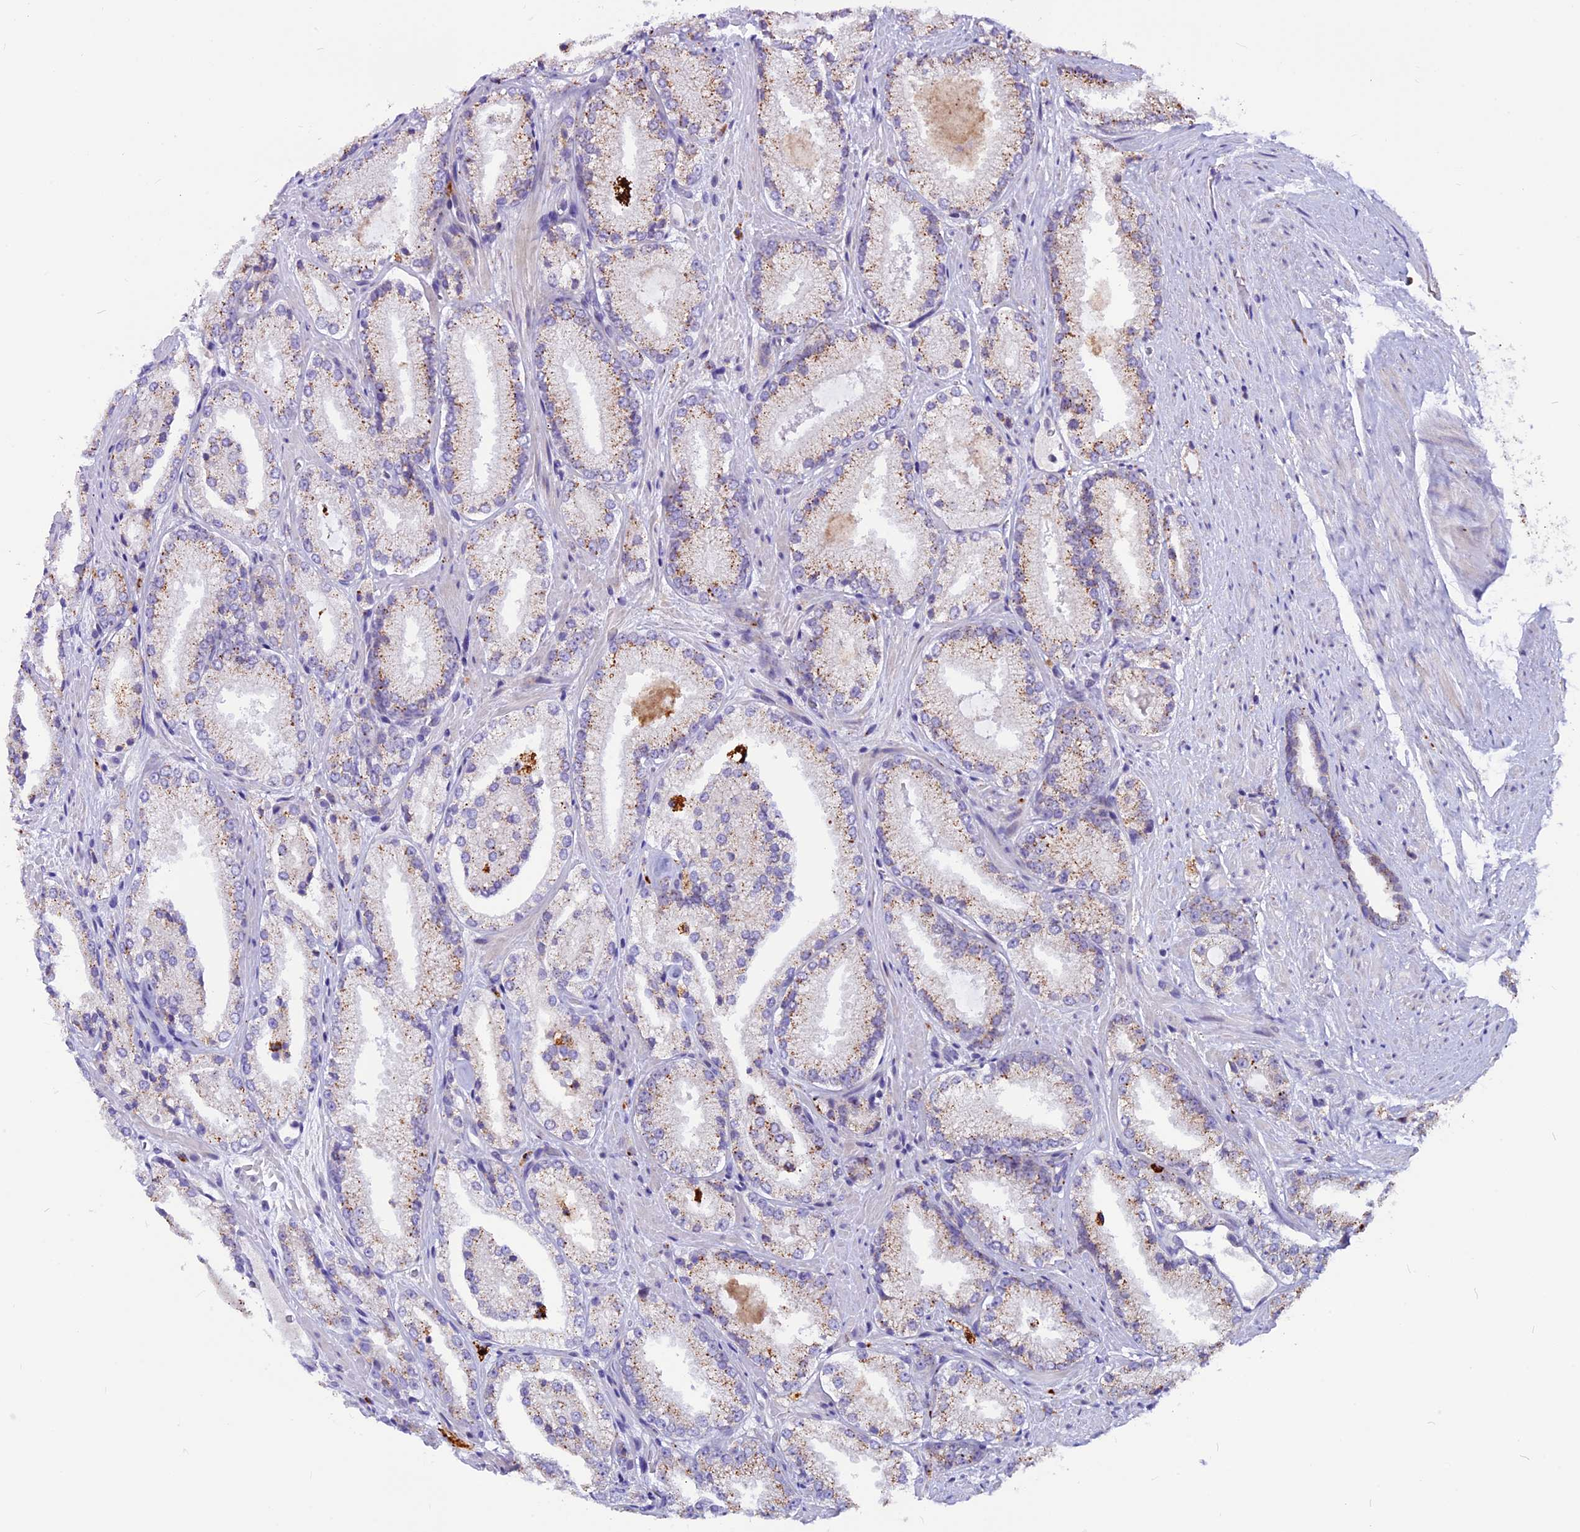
{"staining": {"intensity": "moderate", "quantity": ">75%", "location": "cytoplasmic/membranous"}, "tissue": "prostate cancer", "cell_type": "Tumor cells", "image_type": "cancer", "snomed": [{"axis": "morphology", "description": "Adenocarcinoma, High grade"}, {"axis": "topography", "description": "Prostate"}], "caption": "IHC histopathology image of neoplastic tissue: prostate cancer (adenocarcinoma (high-grade)) stained using IHC demonstrates medium levels of moderate protein expression localized specifically in the cytoplasmic/membranous of tumor cells, appearing as a cytoplasmic/membranous brown color.", "gene": "THRSP", "patient": {"sex": "male", "age": 73}}